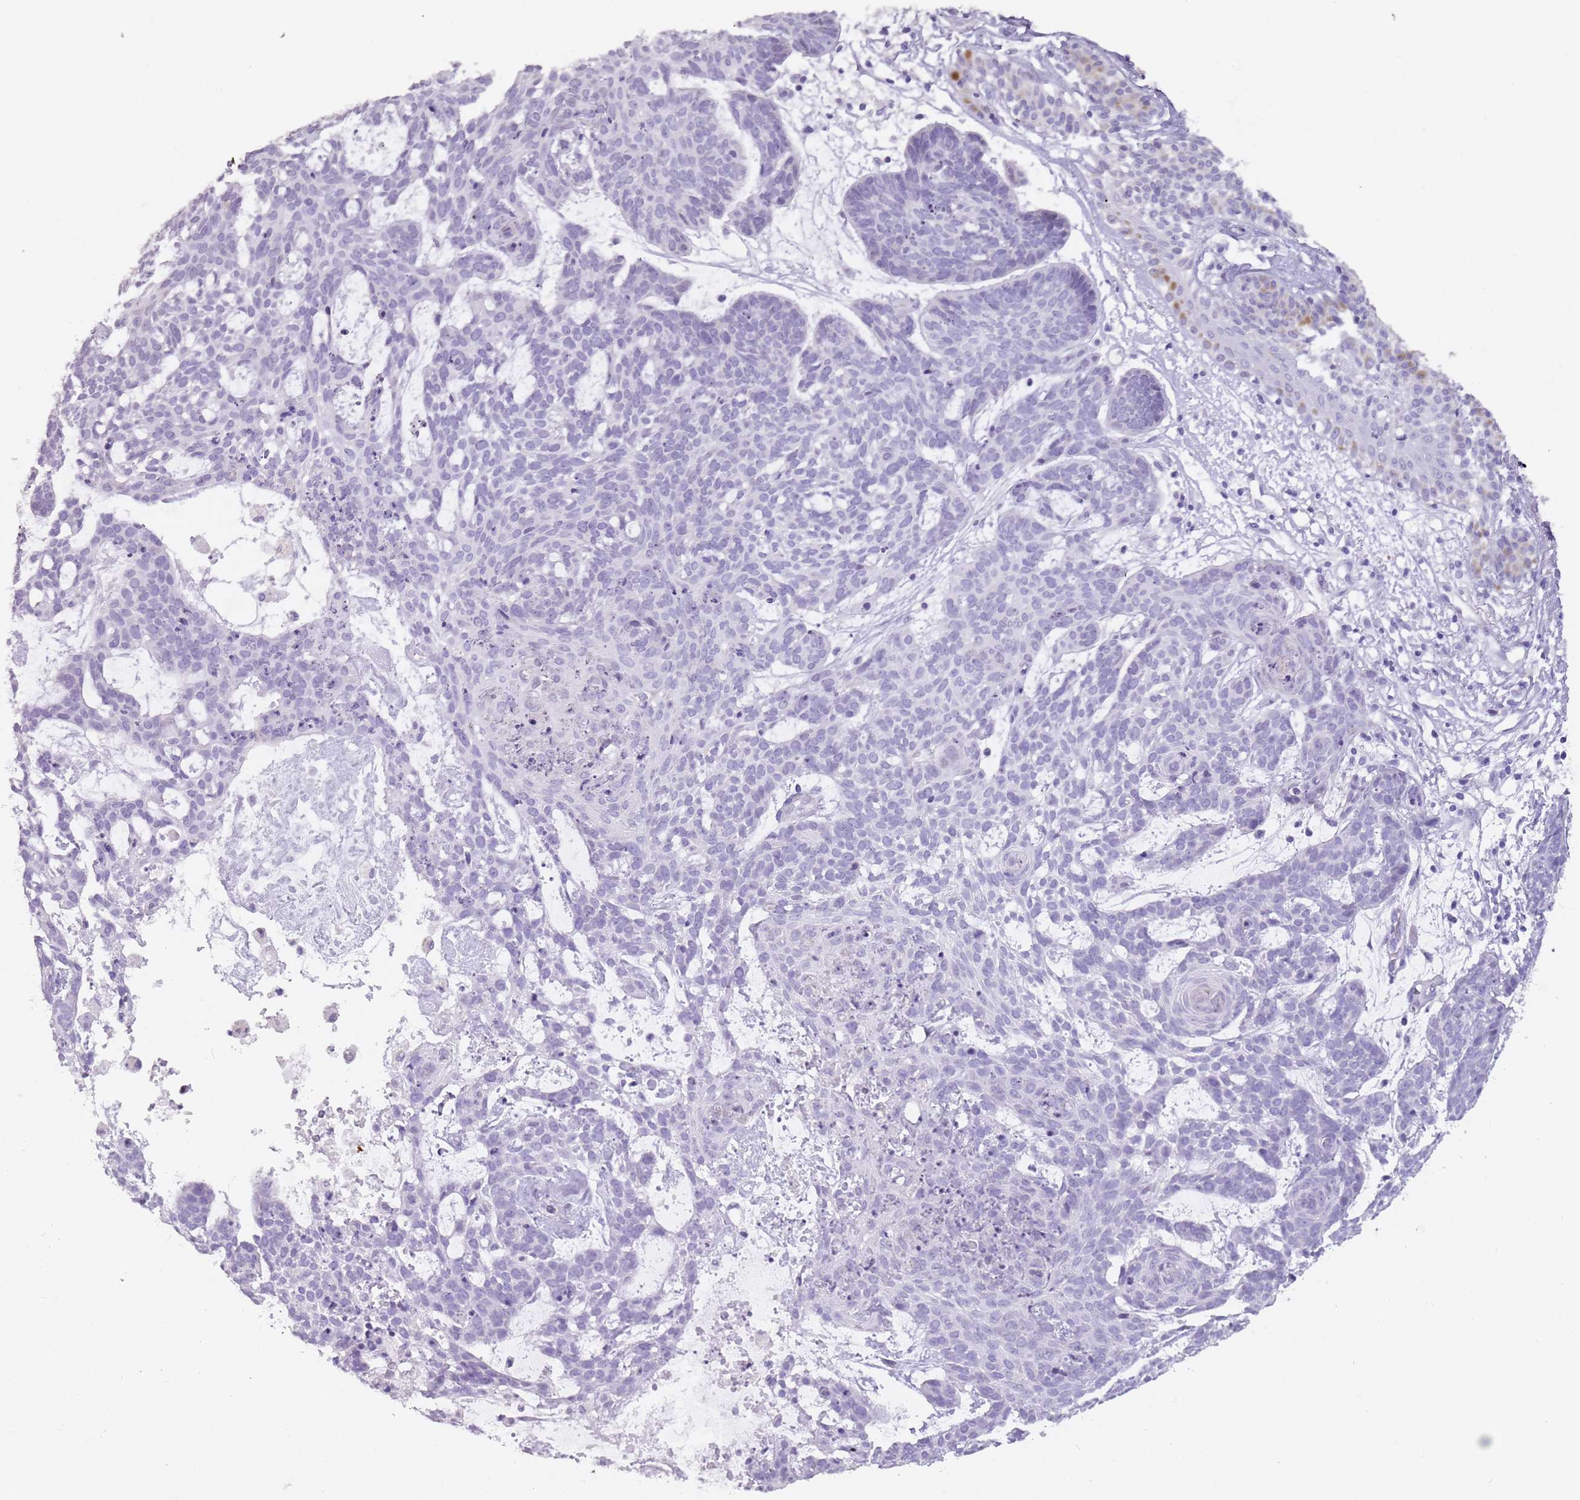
{"staining": {"intensity": "negative", "quantity": "none", "location": "none"}, "tissue": "skin cancer", "cell_type": "Tumor cells", "image_type": "cancer", "snomed": [{"axis": "morphology", "description": "Basal cell carcinoma"}, {"axis": "topography", "description": "Skin"}], "caption": "This is an immunohistochemistry image of skin basal cell carcinoma. There is no expression in tumor cells.", "gene": "DDX4", "patient": {"sex": "female", "age": 89}}